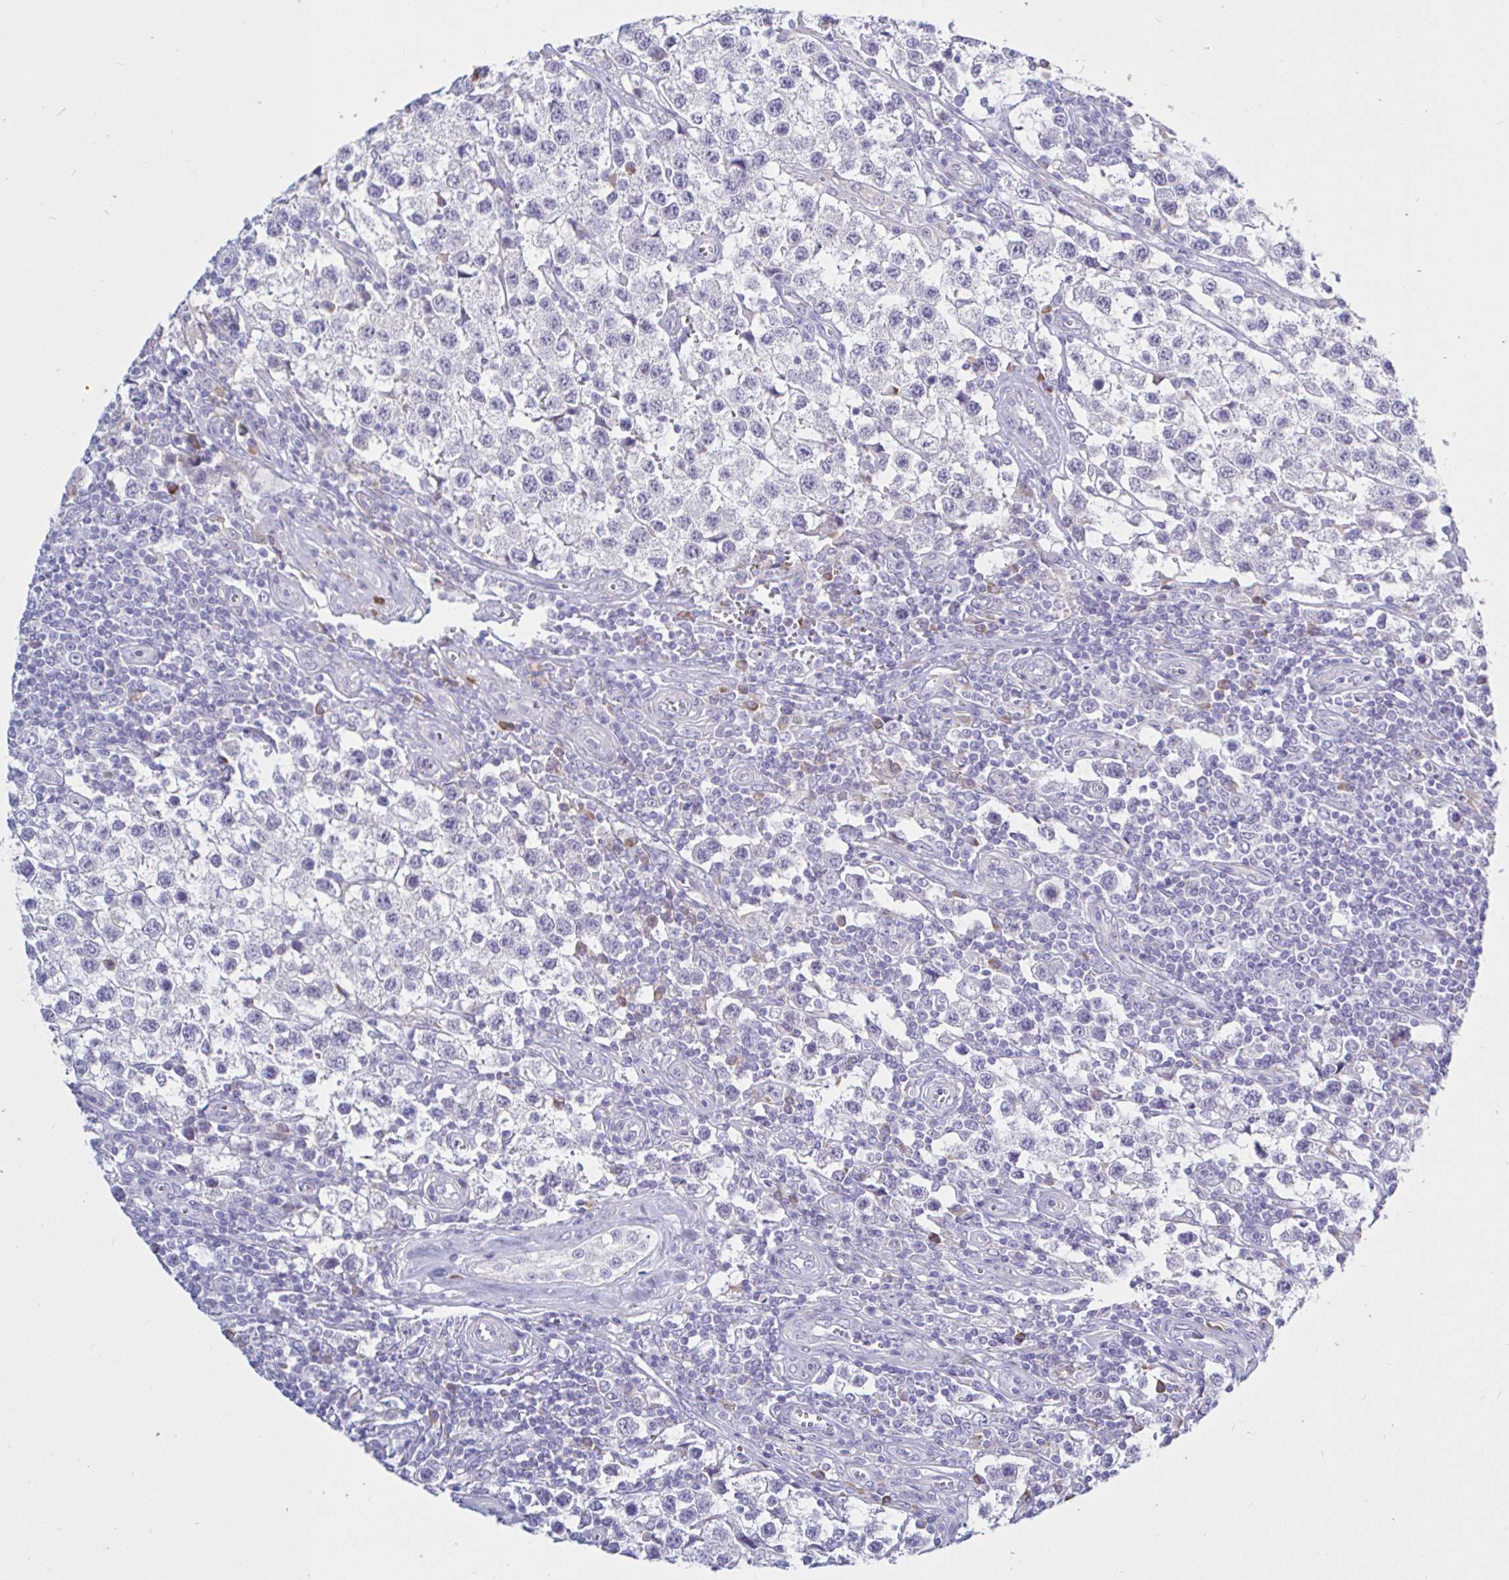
{"staining": {"intensity": "negative", "quantity": "none", "location": "none"}, "tissue": "testis cancer", "cell_type": "Tumor cells", "image_type": "cancer", "snomed": [{"axis": "morphology", "description": "Seminoma, NOS"}, {"axis": "topography", "description": "Testis"}], "caption": "Testis seminoma was stained to show a protein in brown. There is no significant expression in tumor cells.", "gene": "NBPF3", "patient": {"sex": "male", "age": 34}}